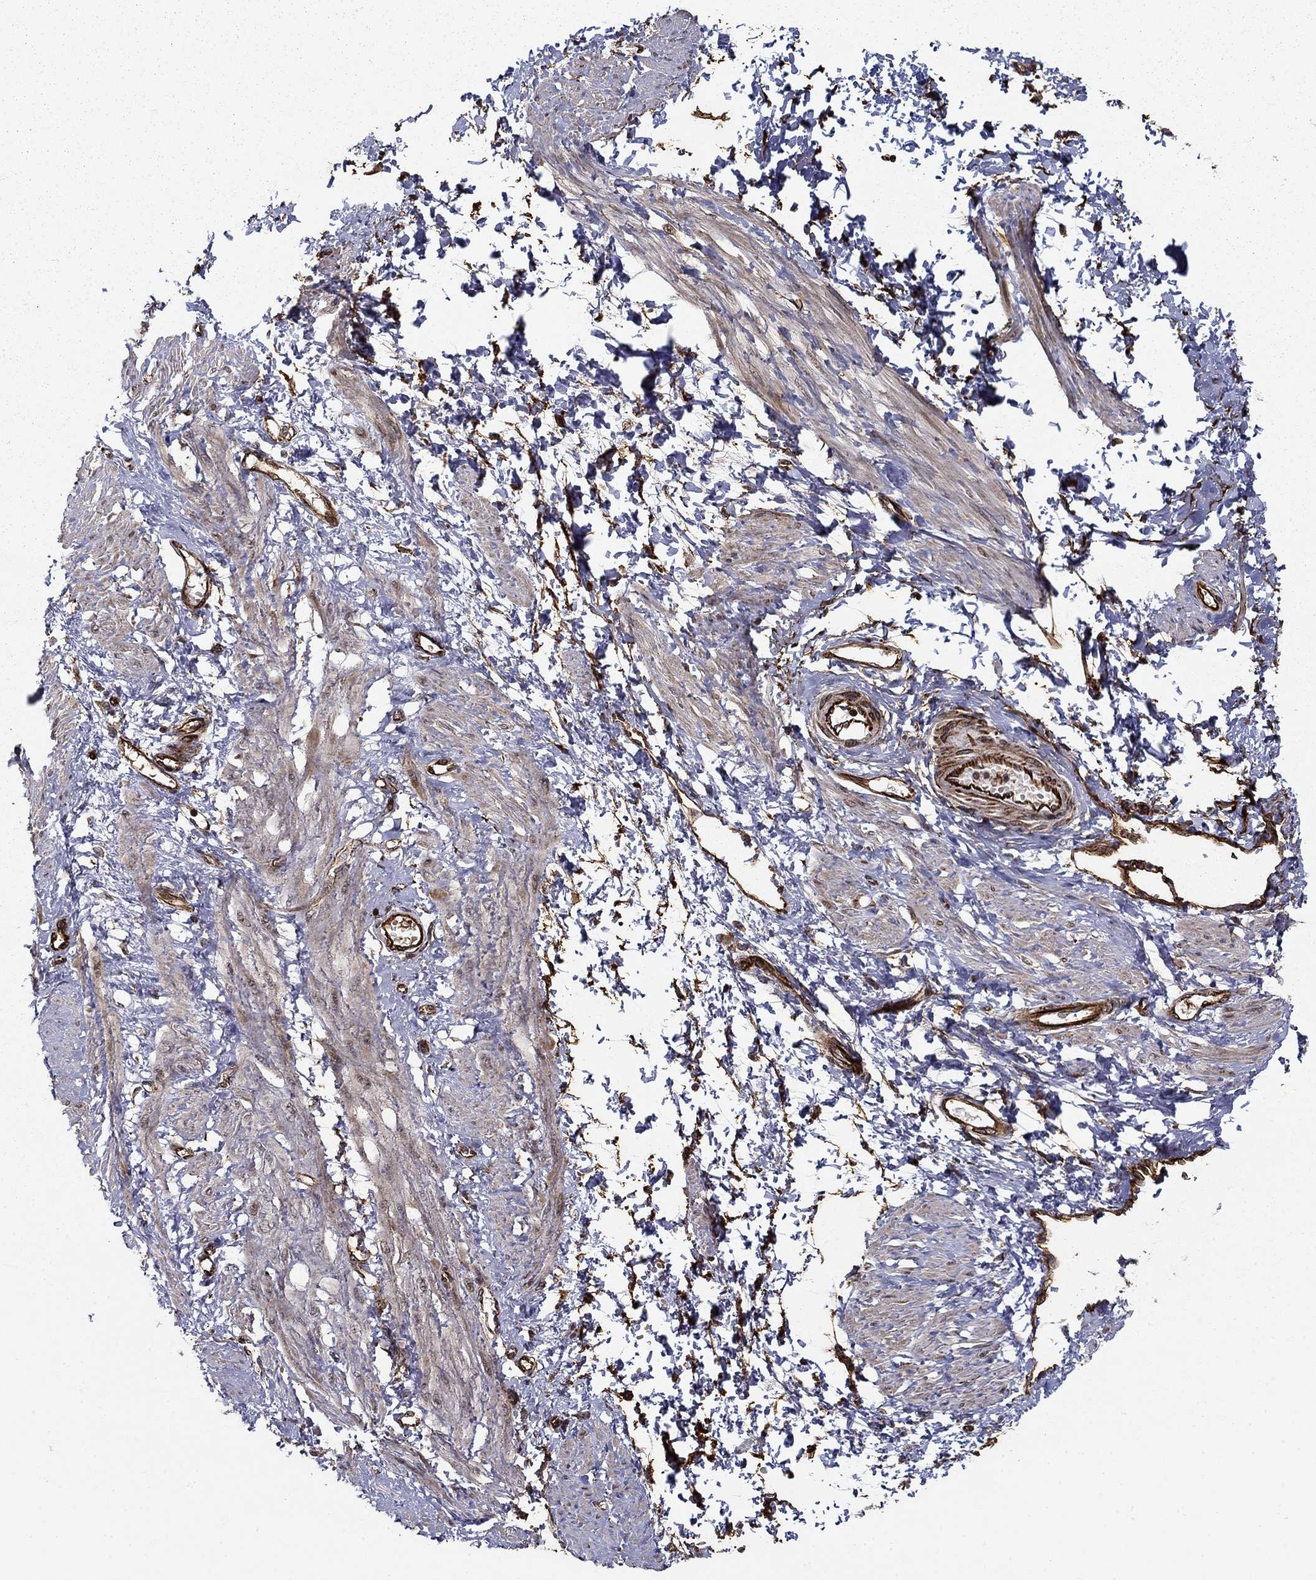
{"staining": {"intensity": "weak", "quantity": "<25%", "location": "cytoplasmic/membranous"}, "tissue": "smooth muscle", "cell_type": "Smooth muscle cells", "image_type": "normal", "snomed": [{"axis": "morphology", "description": "Normal tissue, NOS"}, {"axis": "topography", "description": "Smooth muscle"}, {"axis": "topography", "description": "Uterus"}], "caption": "This is an immunohistochemistry (IHC) image of unremarkable smooth muscle. There is no expression in smooth muscle cells.", "gene": "ADM", "patient": {"sex": "female", "age": 39}}